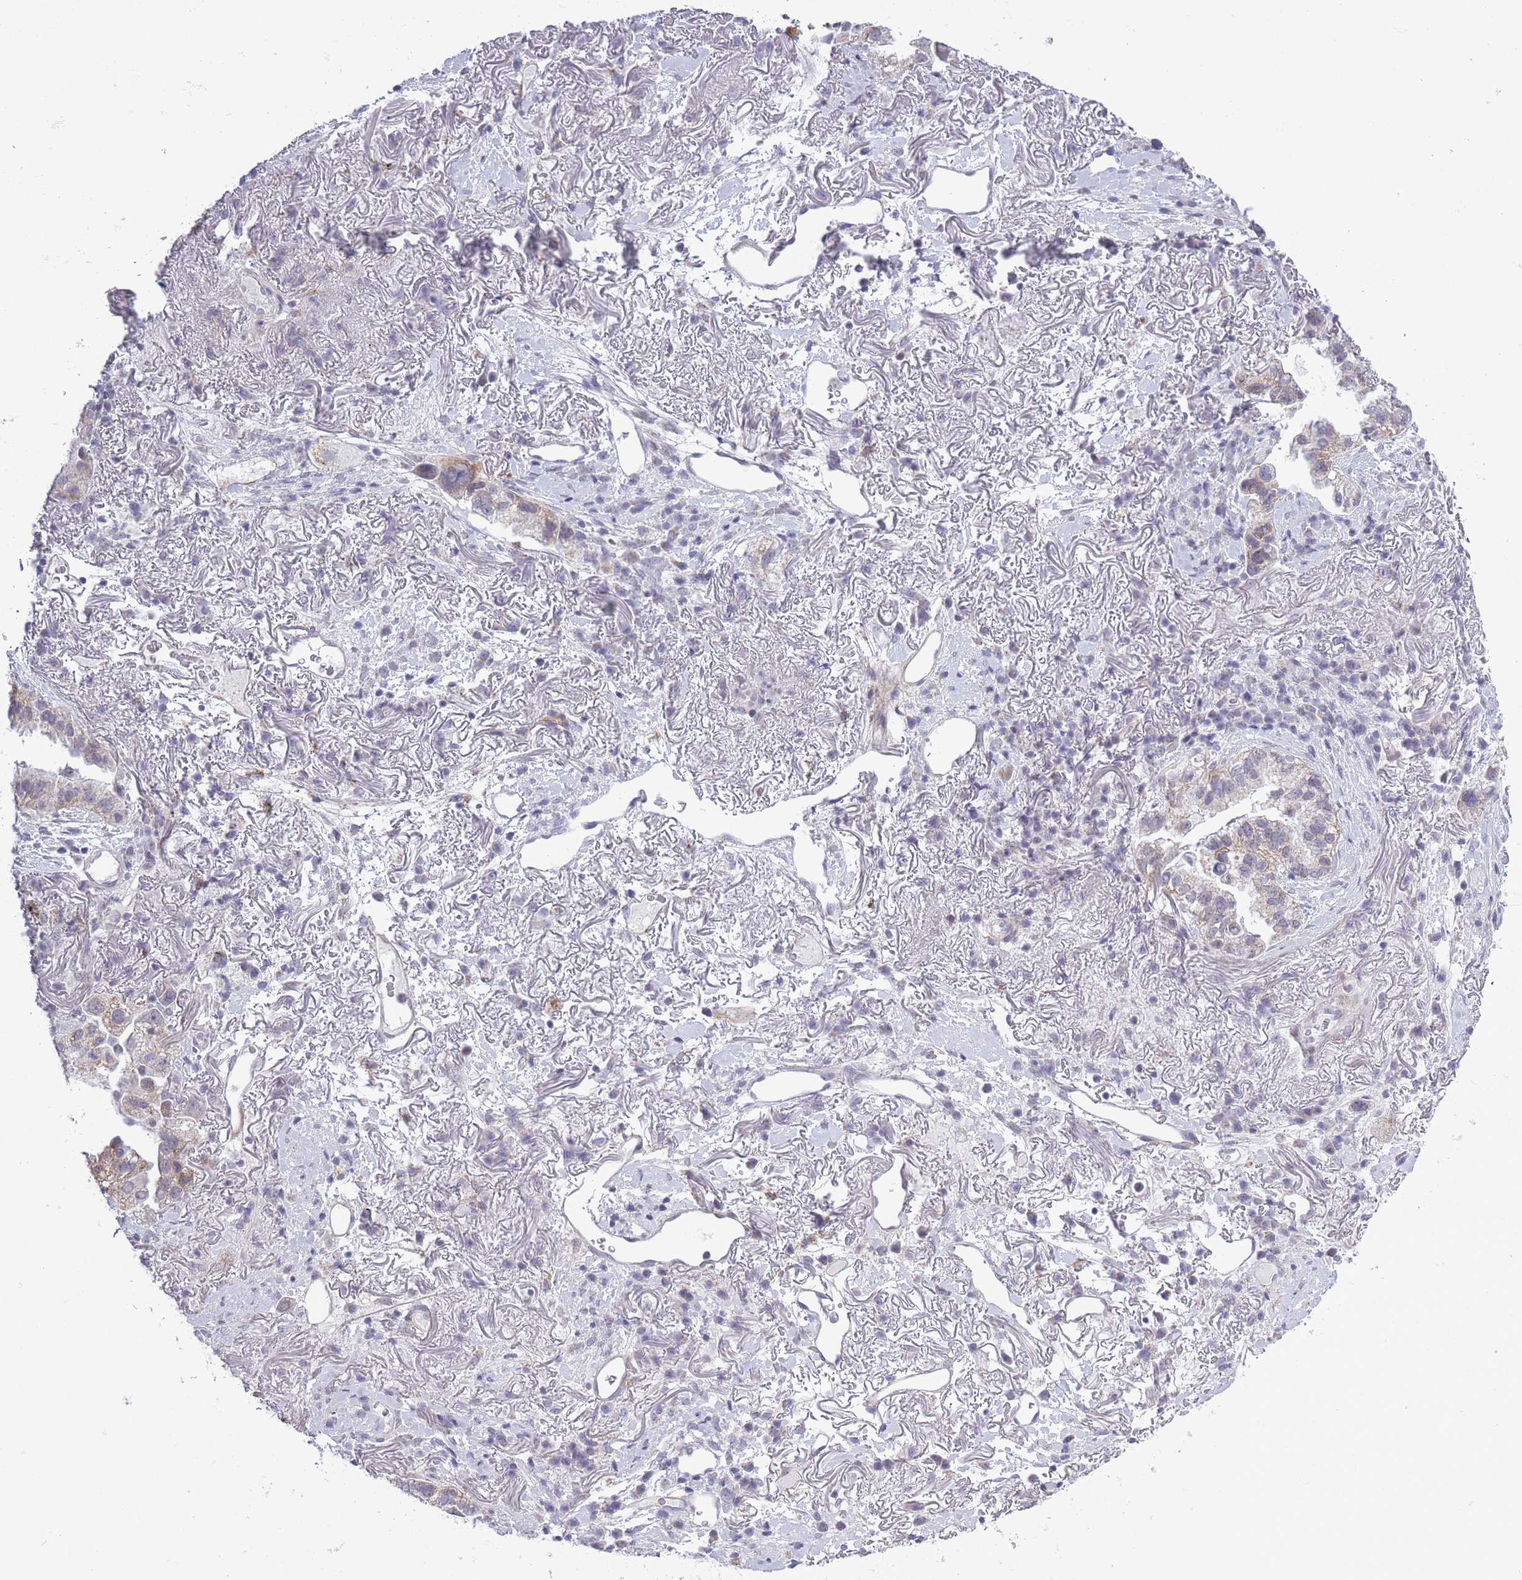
{"staining": {"intensity": "moderate", "quantity": "25%-75%", "location": "cytoplasmic/membranous"}, "tissue": "lung cancer", "cell_type": "Tumor cells", "image_type": "cancer", "snomed": [{"axis": "morphology", "description": "Adenocarcinoma, NOS"}, {"axis": "topography", "description": "Lung"}], "caption": "Brown immunohistochemical staining in human lung cancer (adenocarcinoma) displays moderate cytoplasmic/membranous staining in approximately 25%-75% of tumor cells.", "gene": "ZBTB24", "patient": {"sex": "female", "age": 69}}